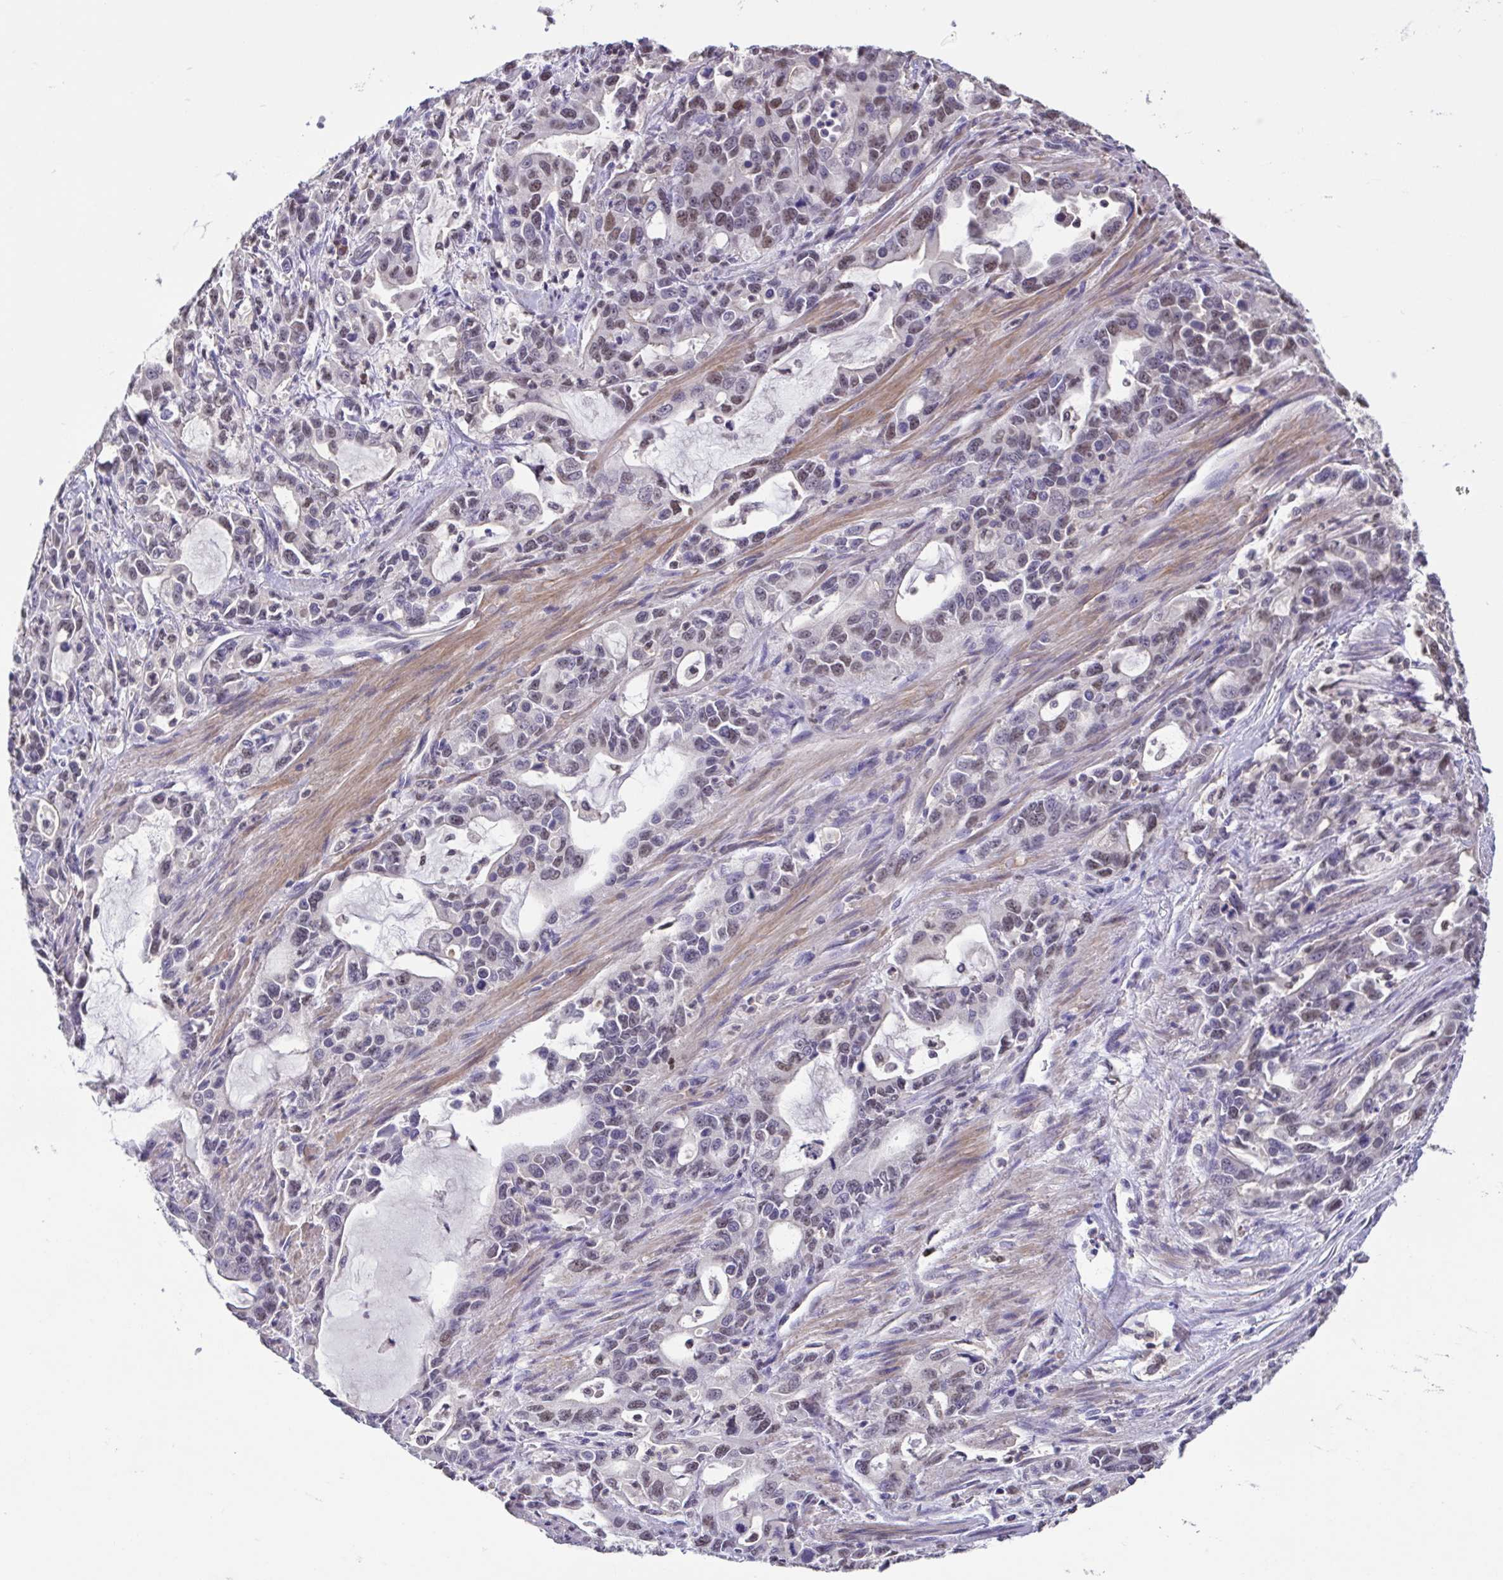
{"staining": {"intensity": "weak", "quantity": "<25%", "location": "nuclear"}, "tissue": "stomach cancer", "cell_type": "Tumor cells", "image_type": "cancer", "snomed": [{"axis": "morphology", "description": "Adenocarcinoma, NOS"}, {"axis": "topography", "description": "Stomach, upper"}], "caption": "Stomach cancer (adenocarcinoma) was stained to show a protein in brown. There is no significant staining in tumor cells.", "gene": "ACTRT3", "patient": {"sex": "male", "age": 85}}